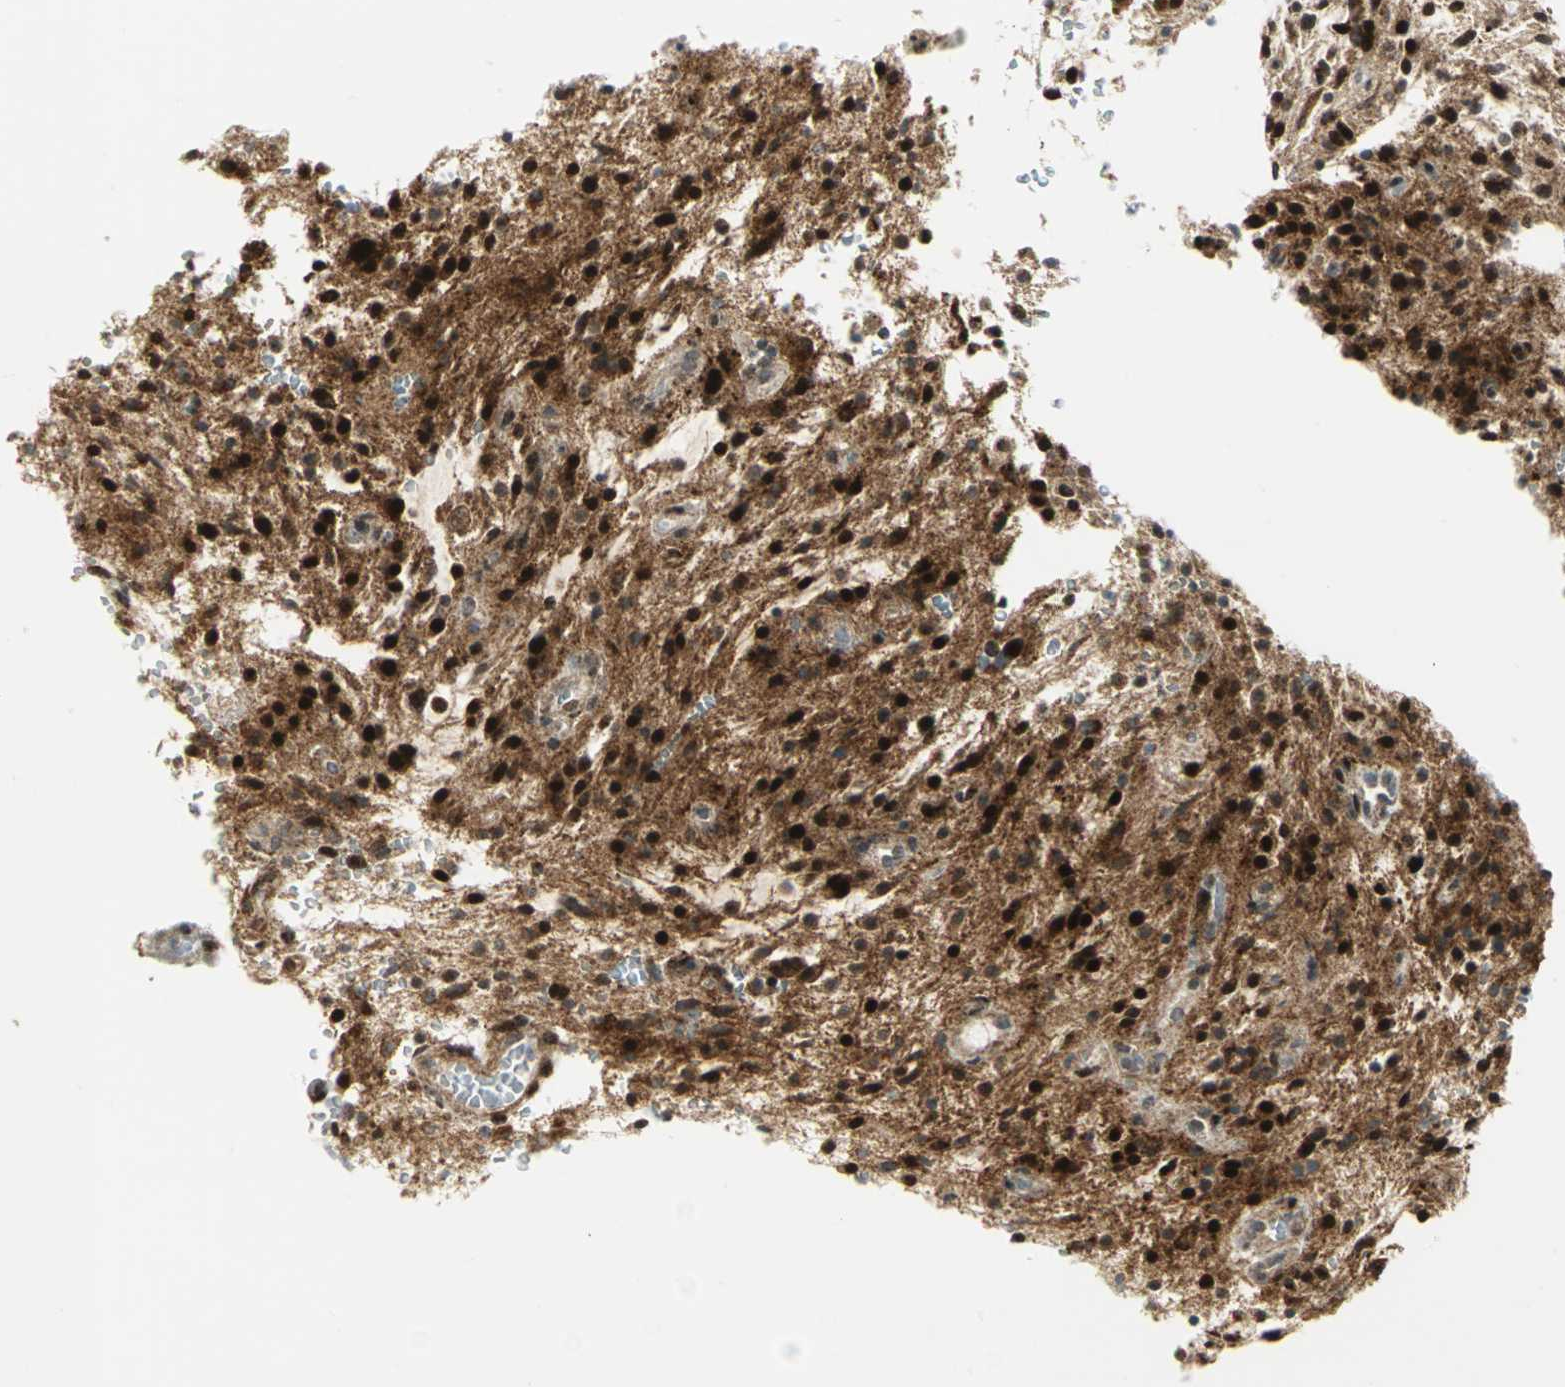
{"staining": {"intensity": "strong", "quantity": ">75%", "location": "cytoplasmic/membranous,nuclear"}, "tissue": "glioma", "cell_type": "Tumor cells", "image_type": "cancer", "snomed": [{"axis": "morphology", "description": "Glioma, malignant, NOS"}, {"axis": "topography", "description": "Cerebellum"}], "caption": "Immunohistochemistry of glioma exhibits high levels of strong cytoplasmic/membranous and nuclear positivity in approximately >75% of tumor cells.", "gene": "ATP6V1A", "patient": {"sex": "female", "age": 10}}